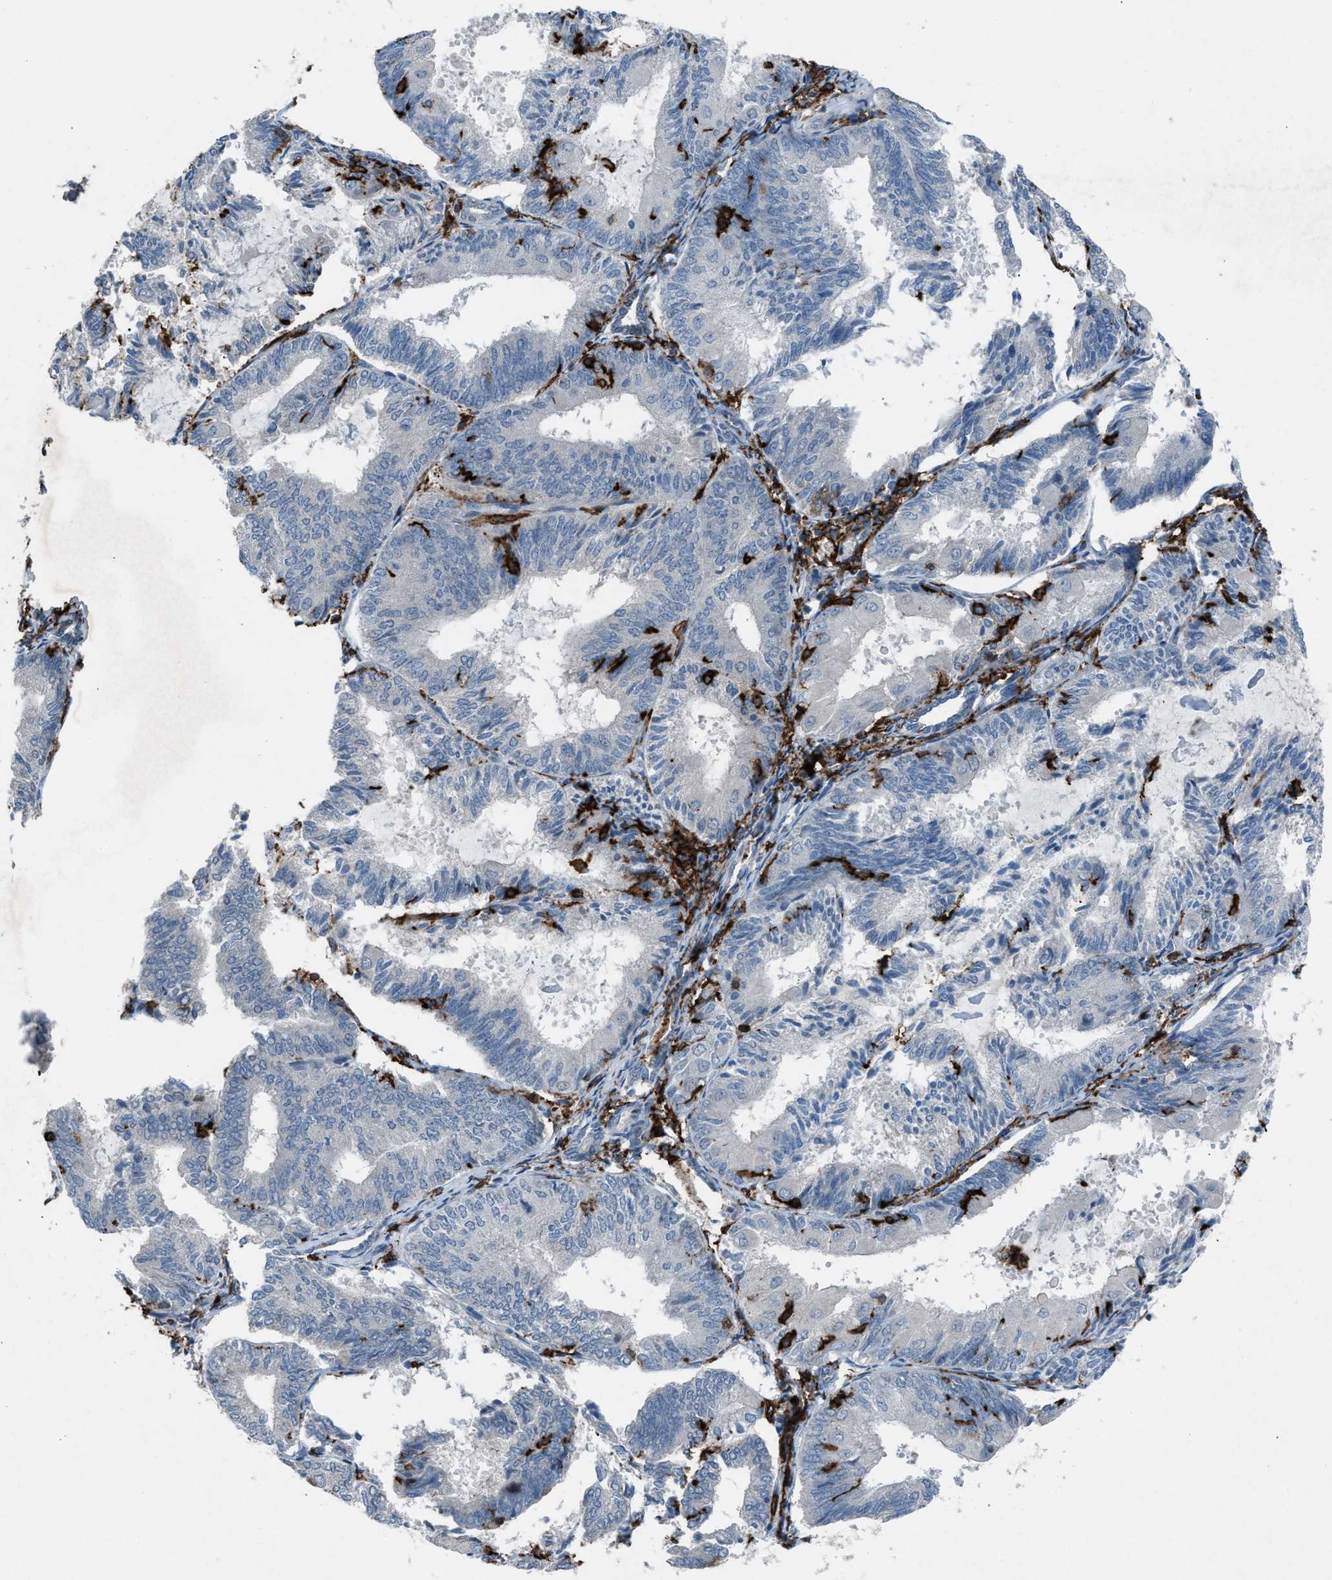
{"staining": {"intensity": "negative", "quantity": "none", "location": "none"}, "tissue": "endometrial cancer", "cell_type": "Tumor cells", "image_type": "cancer", "snomed": [{"axis": "morphology", "description": "Adenocarcinoma, NOS"}, {"axis": "topography", "description": "Endometrium"}], "caption": "Tumor cells are negative for brown protein staining in endometrial adenocarcinoma.", "gene": "FCER1G", "patient": {"sex": "female", "age": 81}}